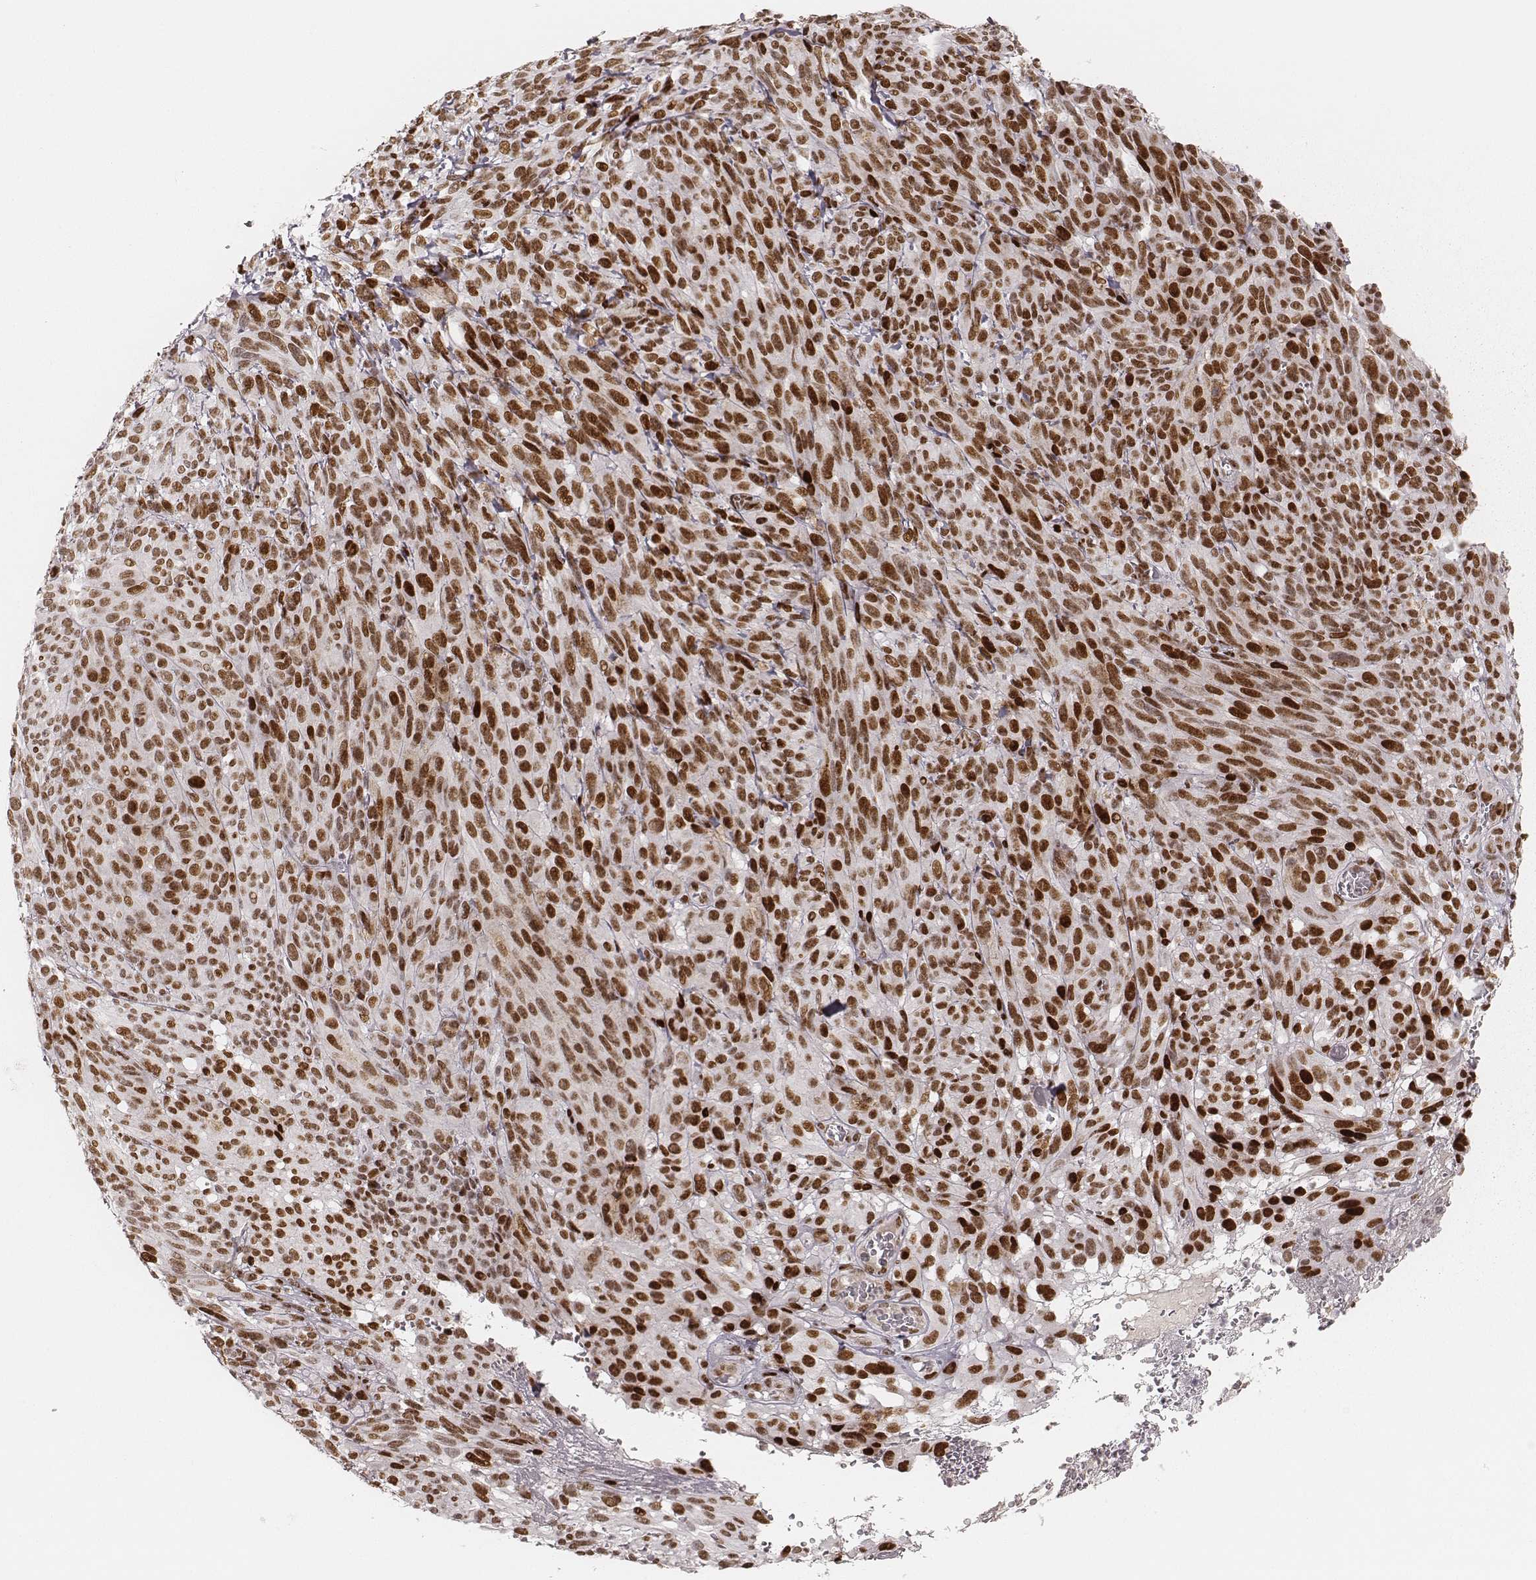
{"staining": {"intensity": "strong", "quantity": ">75%", "location": "nuclear"}, "tissue": "melanoma", "cell_type": "Tumor cells", "image_type": "cancer", "snomed": [{"axis": "morphology", "description": "Malignant melanoma, NOS"}, {"axis": "topography", "description": "Skin"}], "caption": "DAB immunohistochemical staining of human melanoma shows strong nuclear protein positivity in approximately >75% of tumor cells. The protein is stained brown, and the nuclei are stained in blue (DAB IHC with brightfield microscopy, high magnification).", "gene": "HNRNPC", "patient": {"sex": "male", "age": 83}}